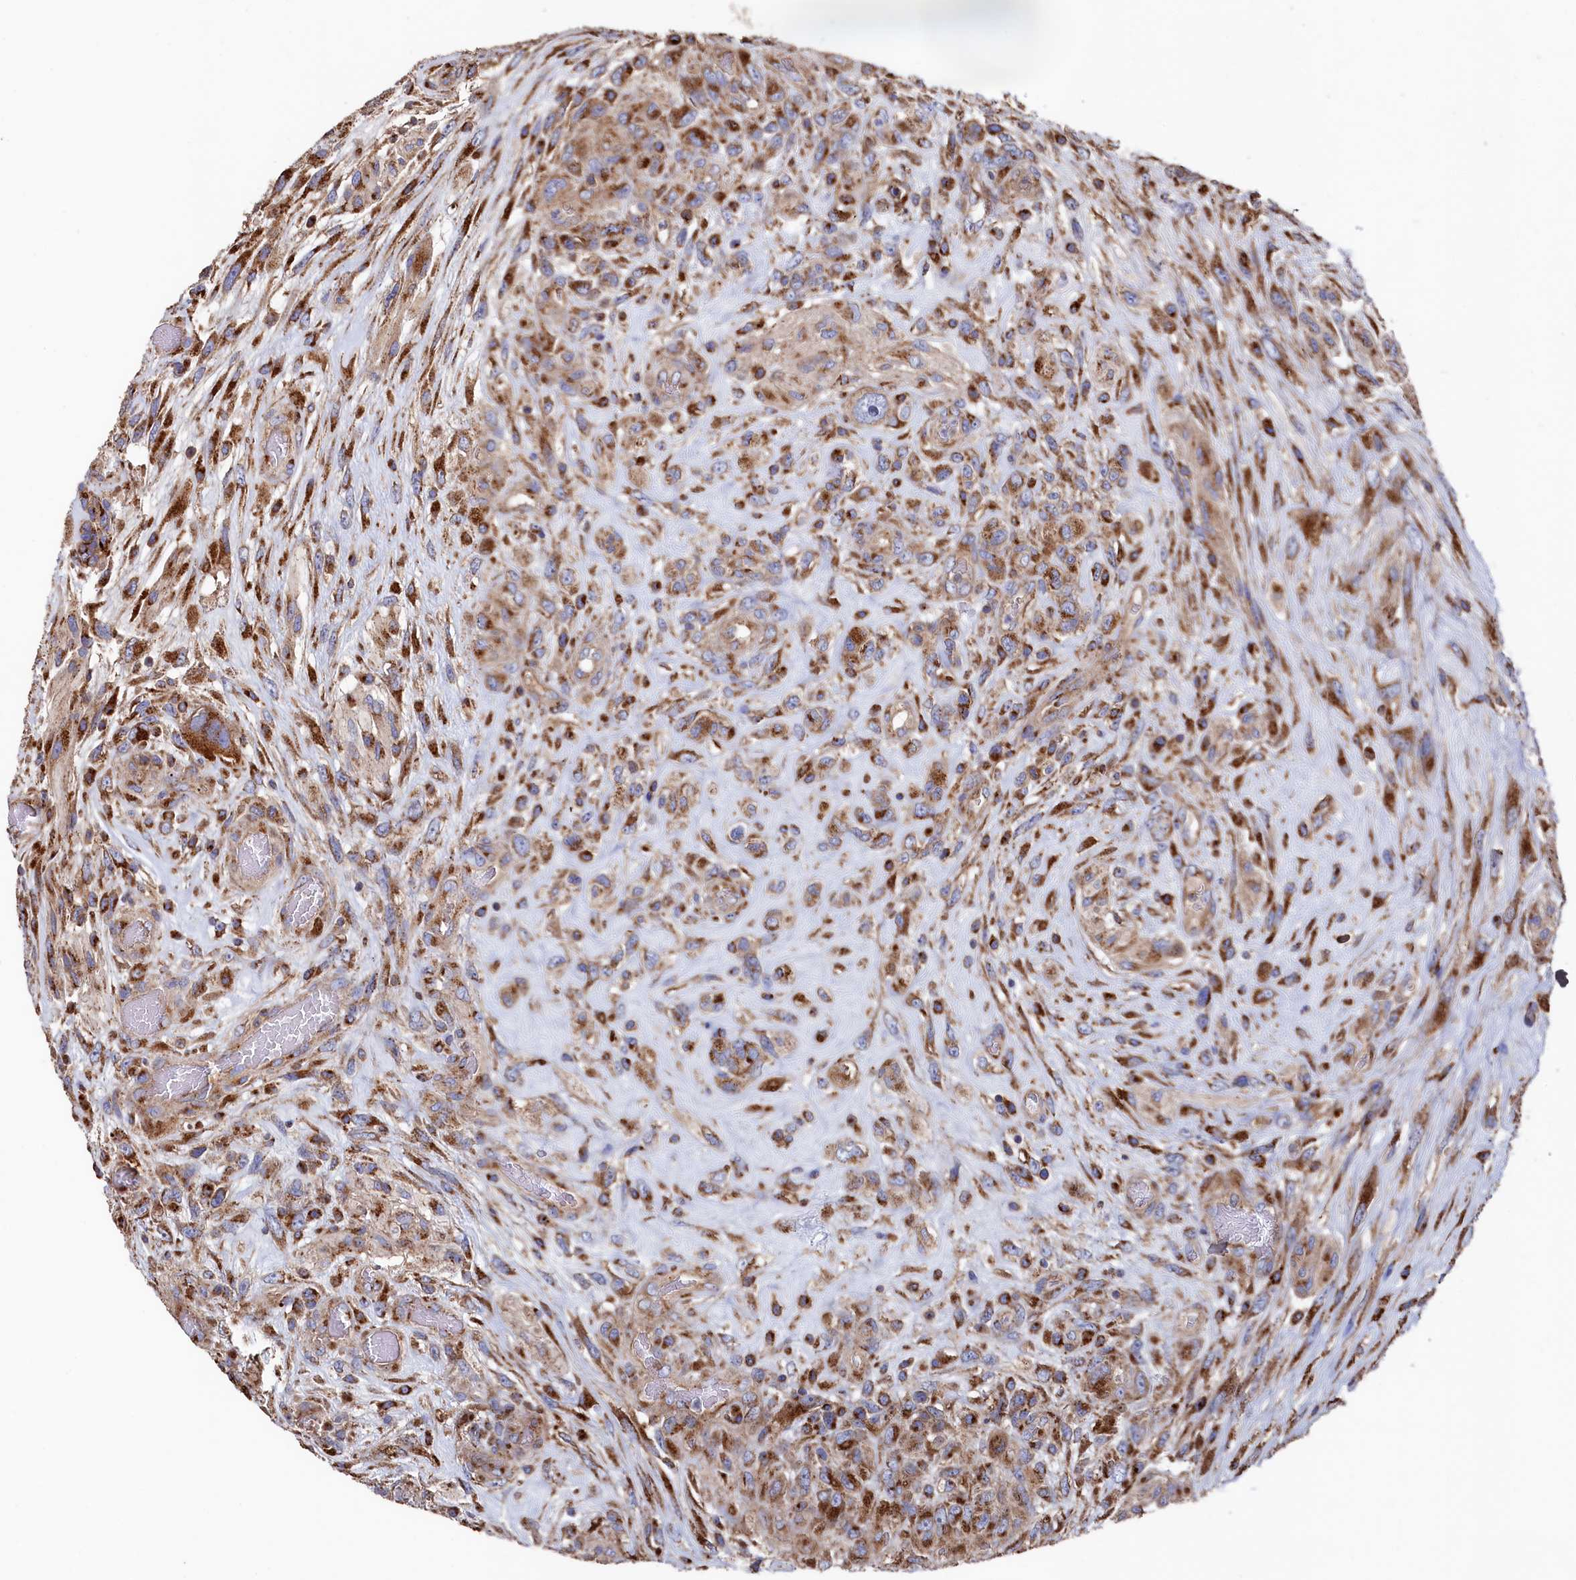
{"staining": {"intensity": "moderate", "quantity": ">75%", "location": "cytoplasmic/membranous"}, "tissue": "glioma", "cell_type": "Tumor cells", "image_type": "cancer", "snomed": [{"axis": "morphology", "description": "Glioma, malignant, High grade"}, {"axis": "topography", "description": "Brain"}], "caption": "High-grade glioma (malignant) stained with immunohistochemistry (IHC) demonstrates moderate cytoplasmic/membranous staining in approximately >75% of tumor cells.", "gene": "PRRC1", "patient": {"sex": "male", "age": 61}}